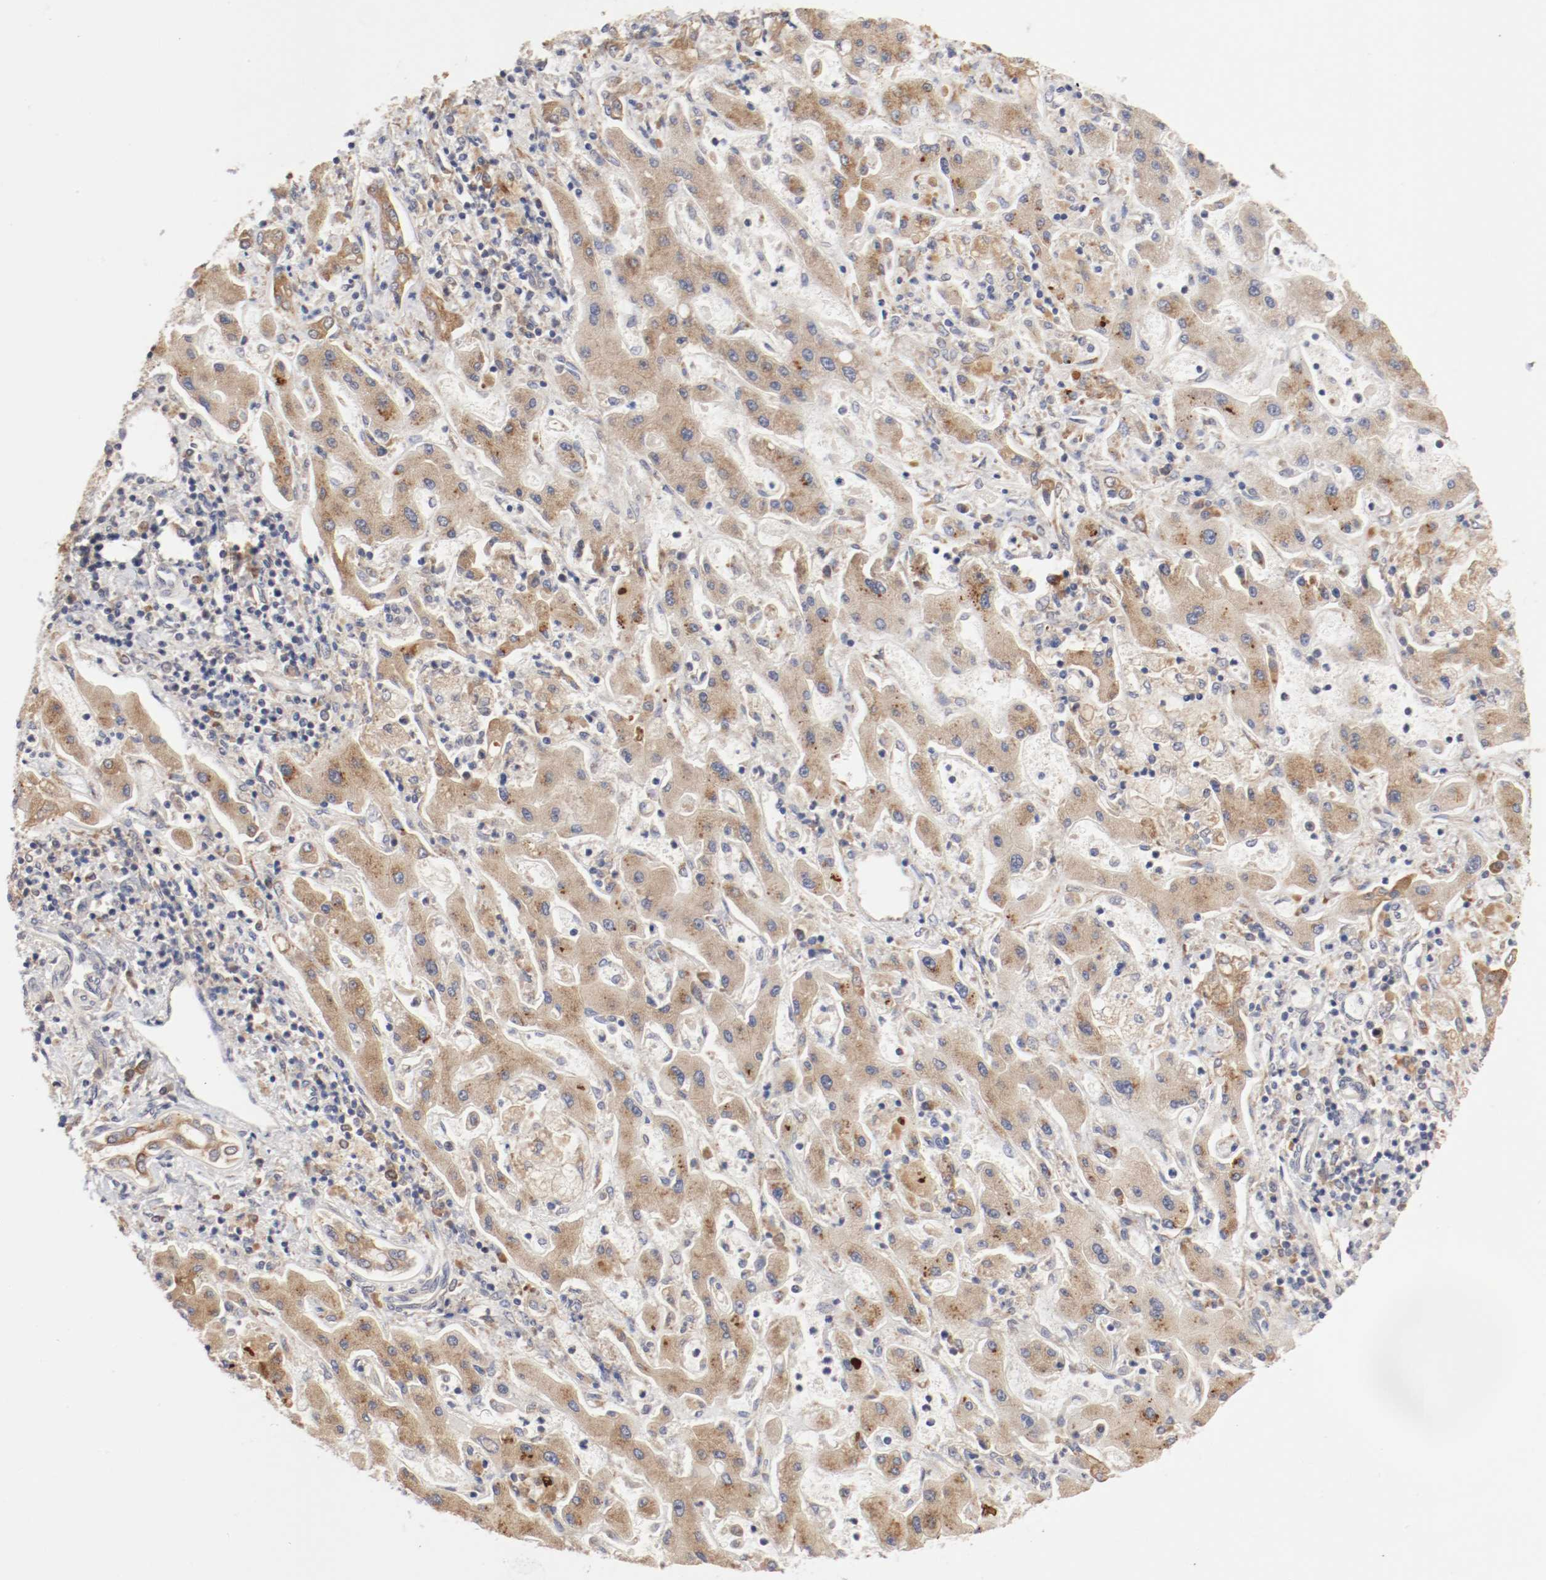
{"staining": {"intensity": "weak", "quantity": "25%-75%", "location": "cytoplasmic/membranous,nuclear"}, "tissue": "liver cancer", "cell_type": "Tumor cells", "image_type": "cancer", "snomed": [{"axis": "morphology", "description": "Cholangiocarcinoma"}, {"axis": "topography", "description": "Liver"}], "caption": "Tumor cells display weak cytoplasmic/membranous and nuclear positivity in approximately 25%-75% of cells in cholangiocarcinoma (liver).", "gene": "FKBP3", "patient": {"sex": "male", "age": 50}}